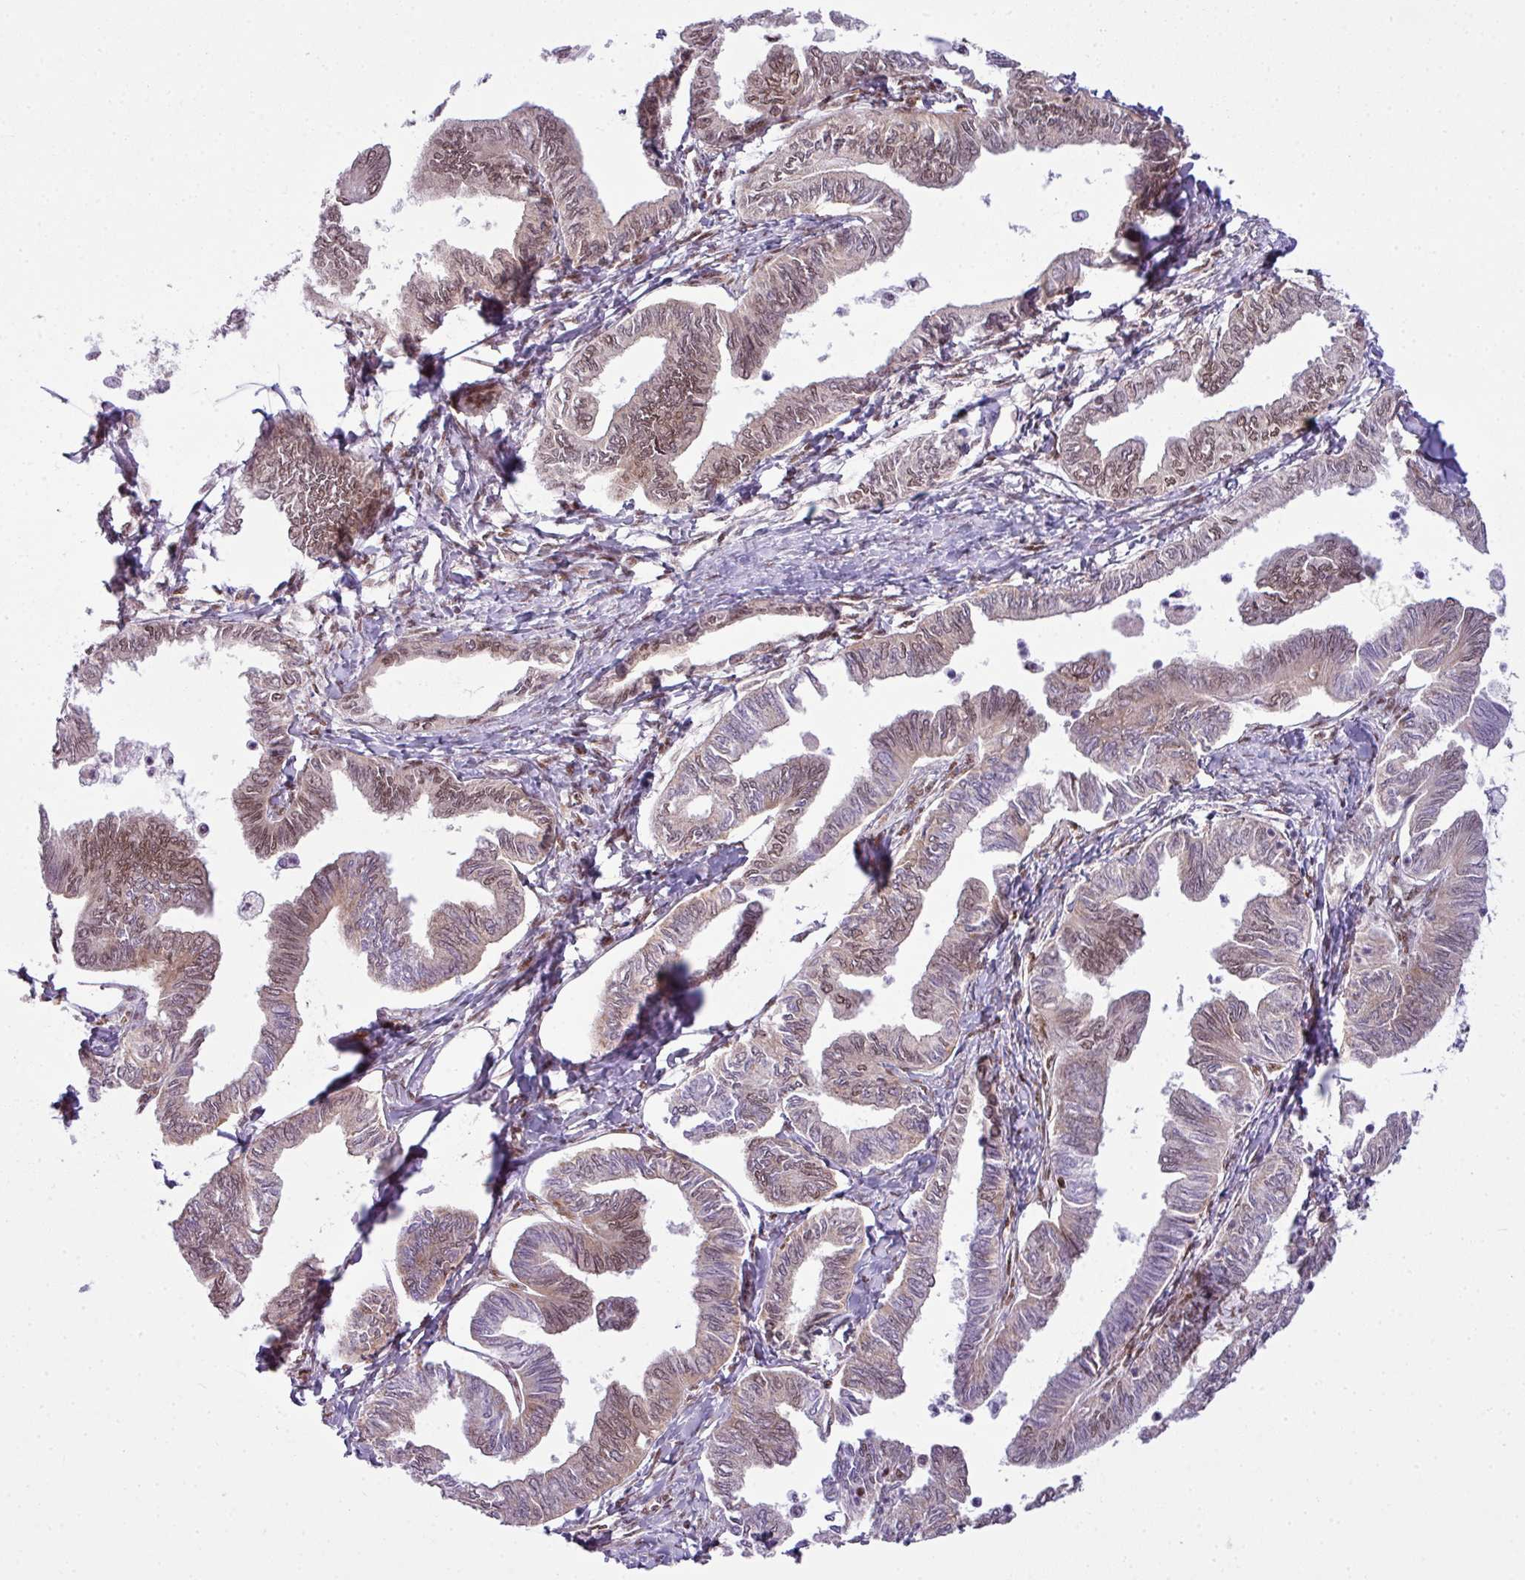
{"staining": {"intensity": "moderate", "quantity": ">75%", "location": "nuclear"}, "tissue": "ovarian cancer", "cell_type": "Tumor cells", "image_type": "cancer", "snomed": [{"axis": "morphology", "description": "Carcinoma, endometroid"}, {"axis": "topography", "description": "Ovary"}], "caption": "Ovarian endometroid carcinoma stained with immunohistochemistry reveals moderate nuclear expression in approximately >75% of tumor cells.", "gene": "ARL6IP4", "patient": {"sex": "female", "age": 70}}